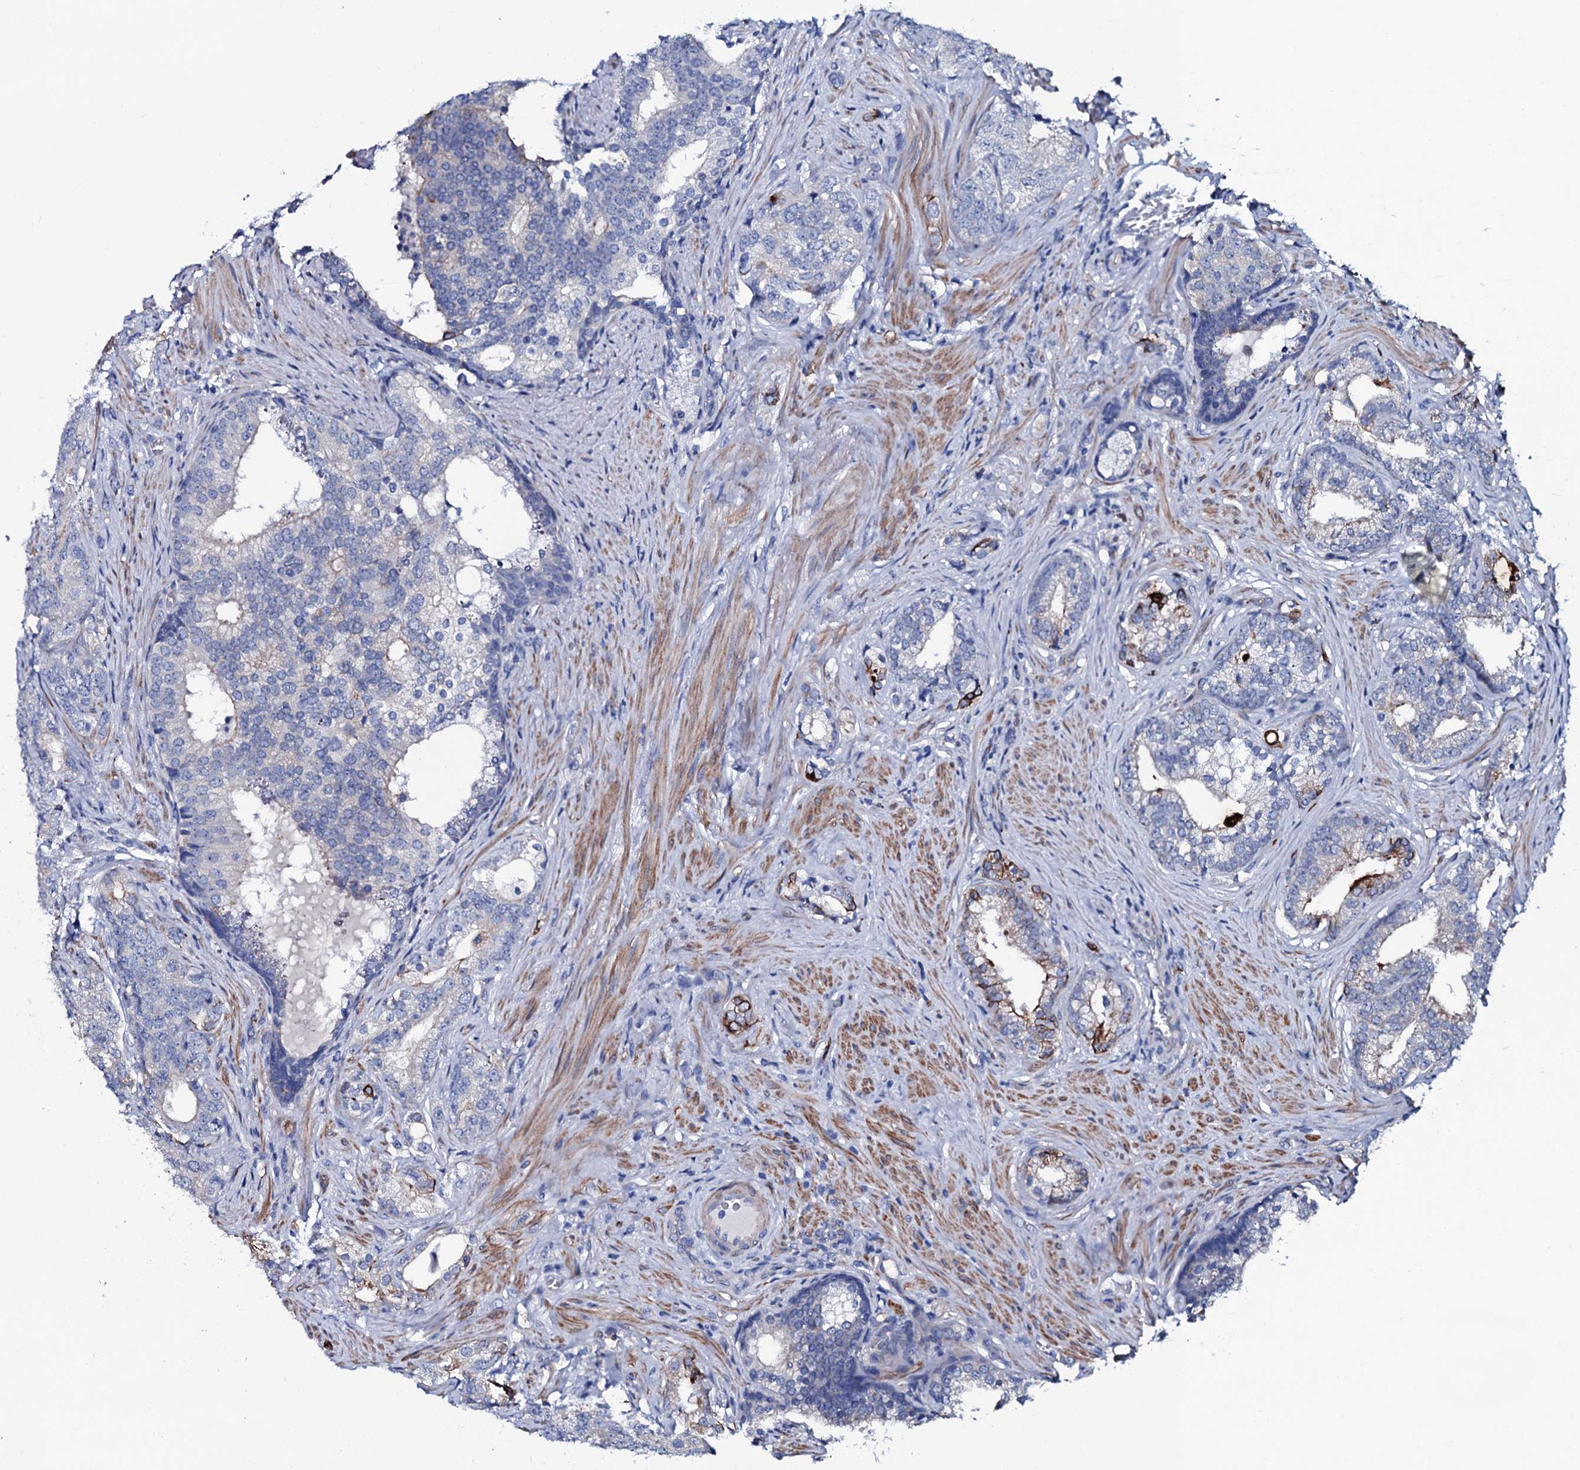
{"staining": {"intensity": "strong", "quantity": "<25%", "location": "cytoplasmic/membranous"}, "tissue": "prostate cancer", "cell_type": "Tumor cells", "image_type": "cancer", "snomed": [{"axis": "morphology", "description": "Adenocarcinoma, Low grade"}, {"axis": "topography", "description": "Prostate"}], "caption": "The immunohistochemical stain shows strong cytoplasmic/membranous positivity in tumor cells of prostate cancer (low-grade adenocarcinoma) tissue.", "gene": "GYS2", "patient": {"sex": "male", "age": 71}}